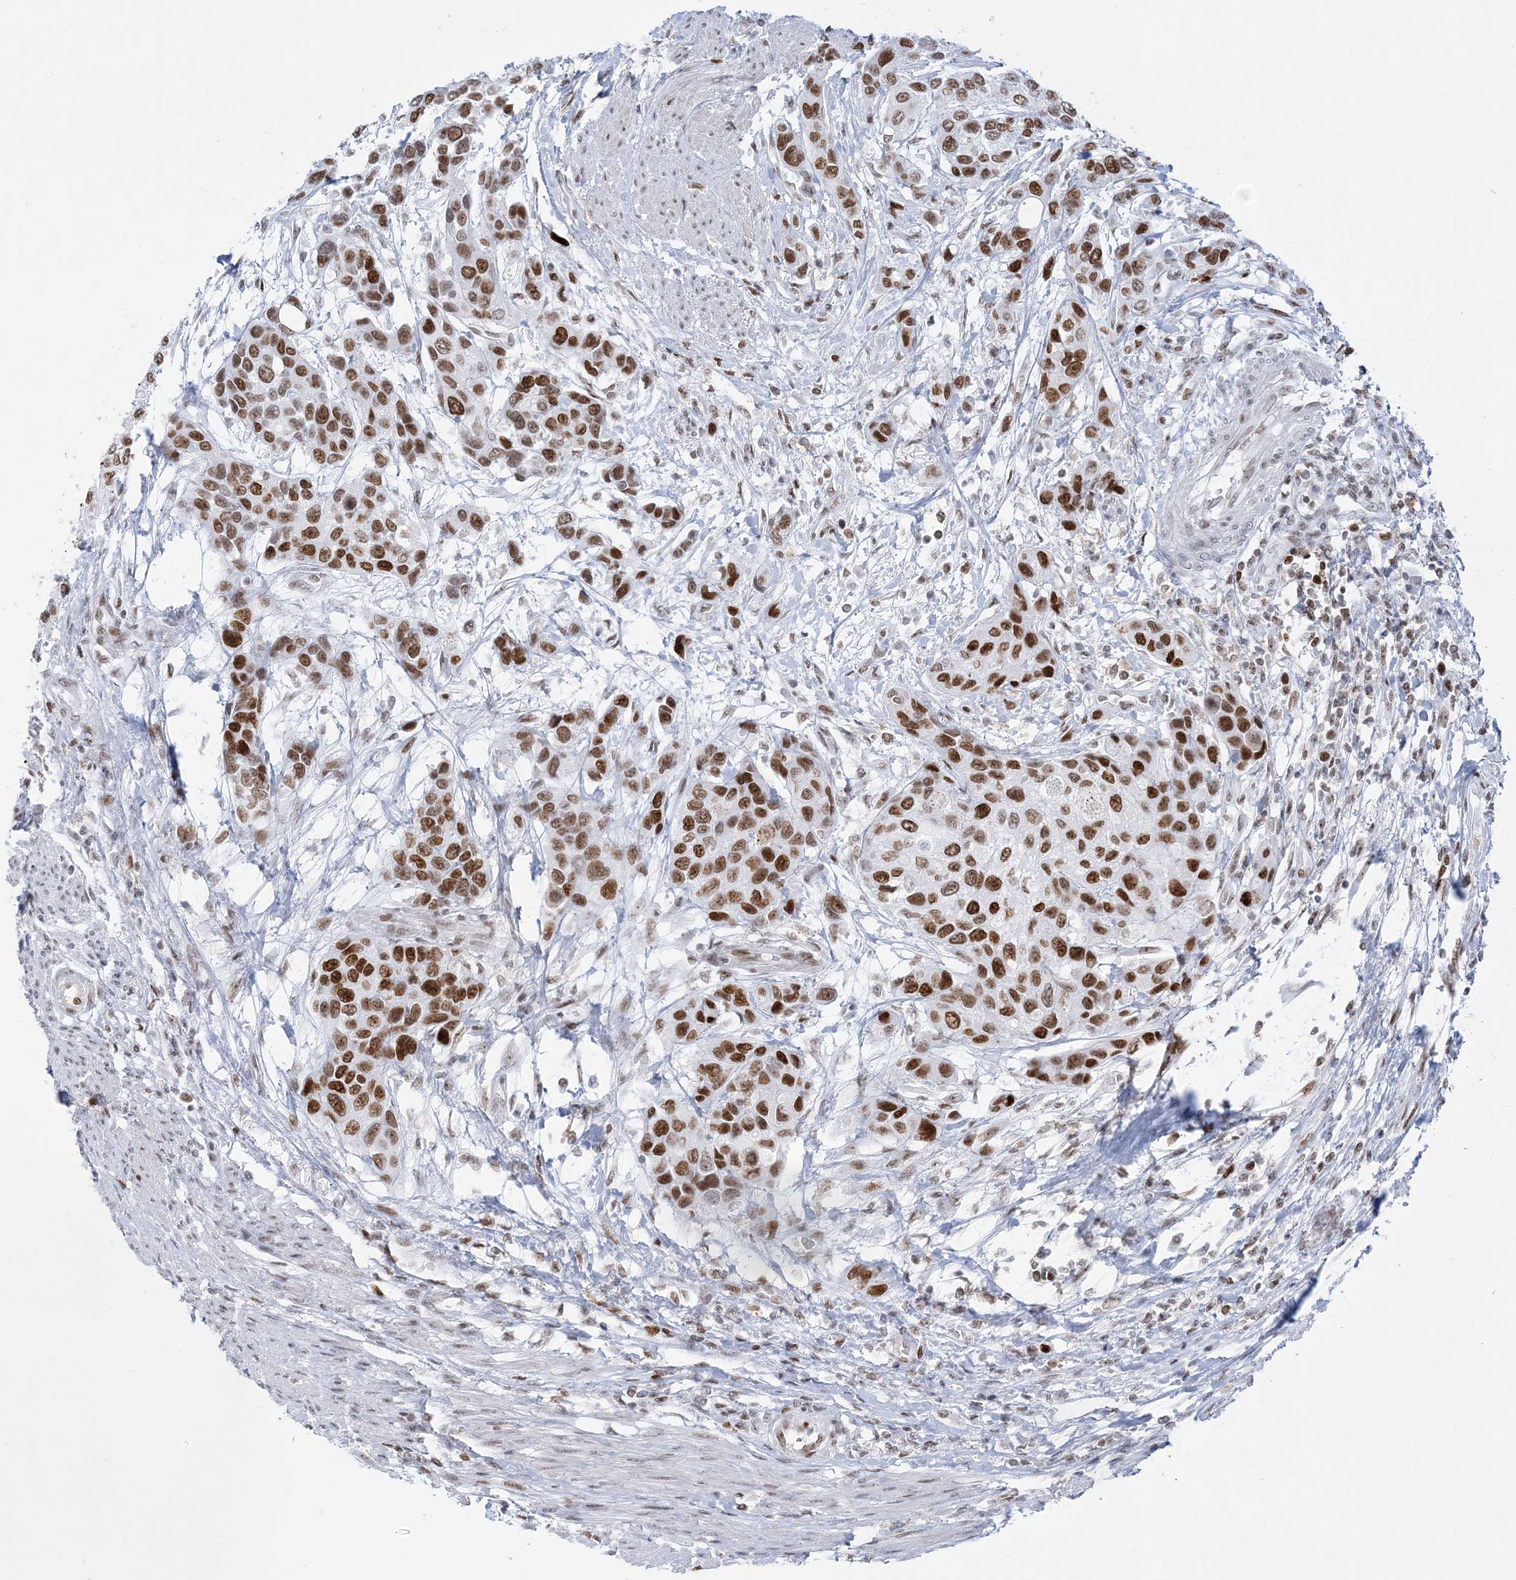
{"staining": {"intensity": "strong", "quantity": ">75%", "location": "nuclear"}, "tissue": "urothelial cancer", "cell_type": "Tumor cells", "image_type": "cancer", "snomed": [{"axis": "morphology", "description": "Normal tissue, NOS"}, {"axis": "morphology", "description": "Urothelial carcinoma, High grade"}, {"axis": "topography", "description": "Vascular tissue"}, {"axis": "topography", "description": "Urinary bladder"}], "caption": "This is an image of immunohistochemistry (IHC) staining of urothelial carcinoma (high-grade), which shows strong staining in the nuclear of tumor cells.", "gene": "DDX21", "patient": {"sex": "female", "age": 56}}